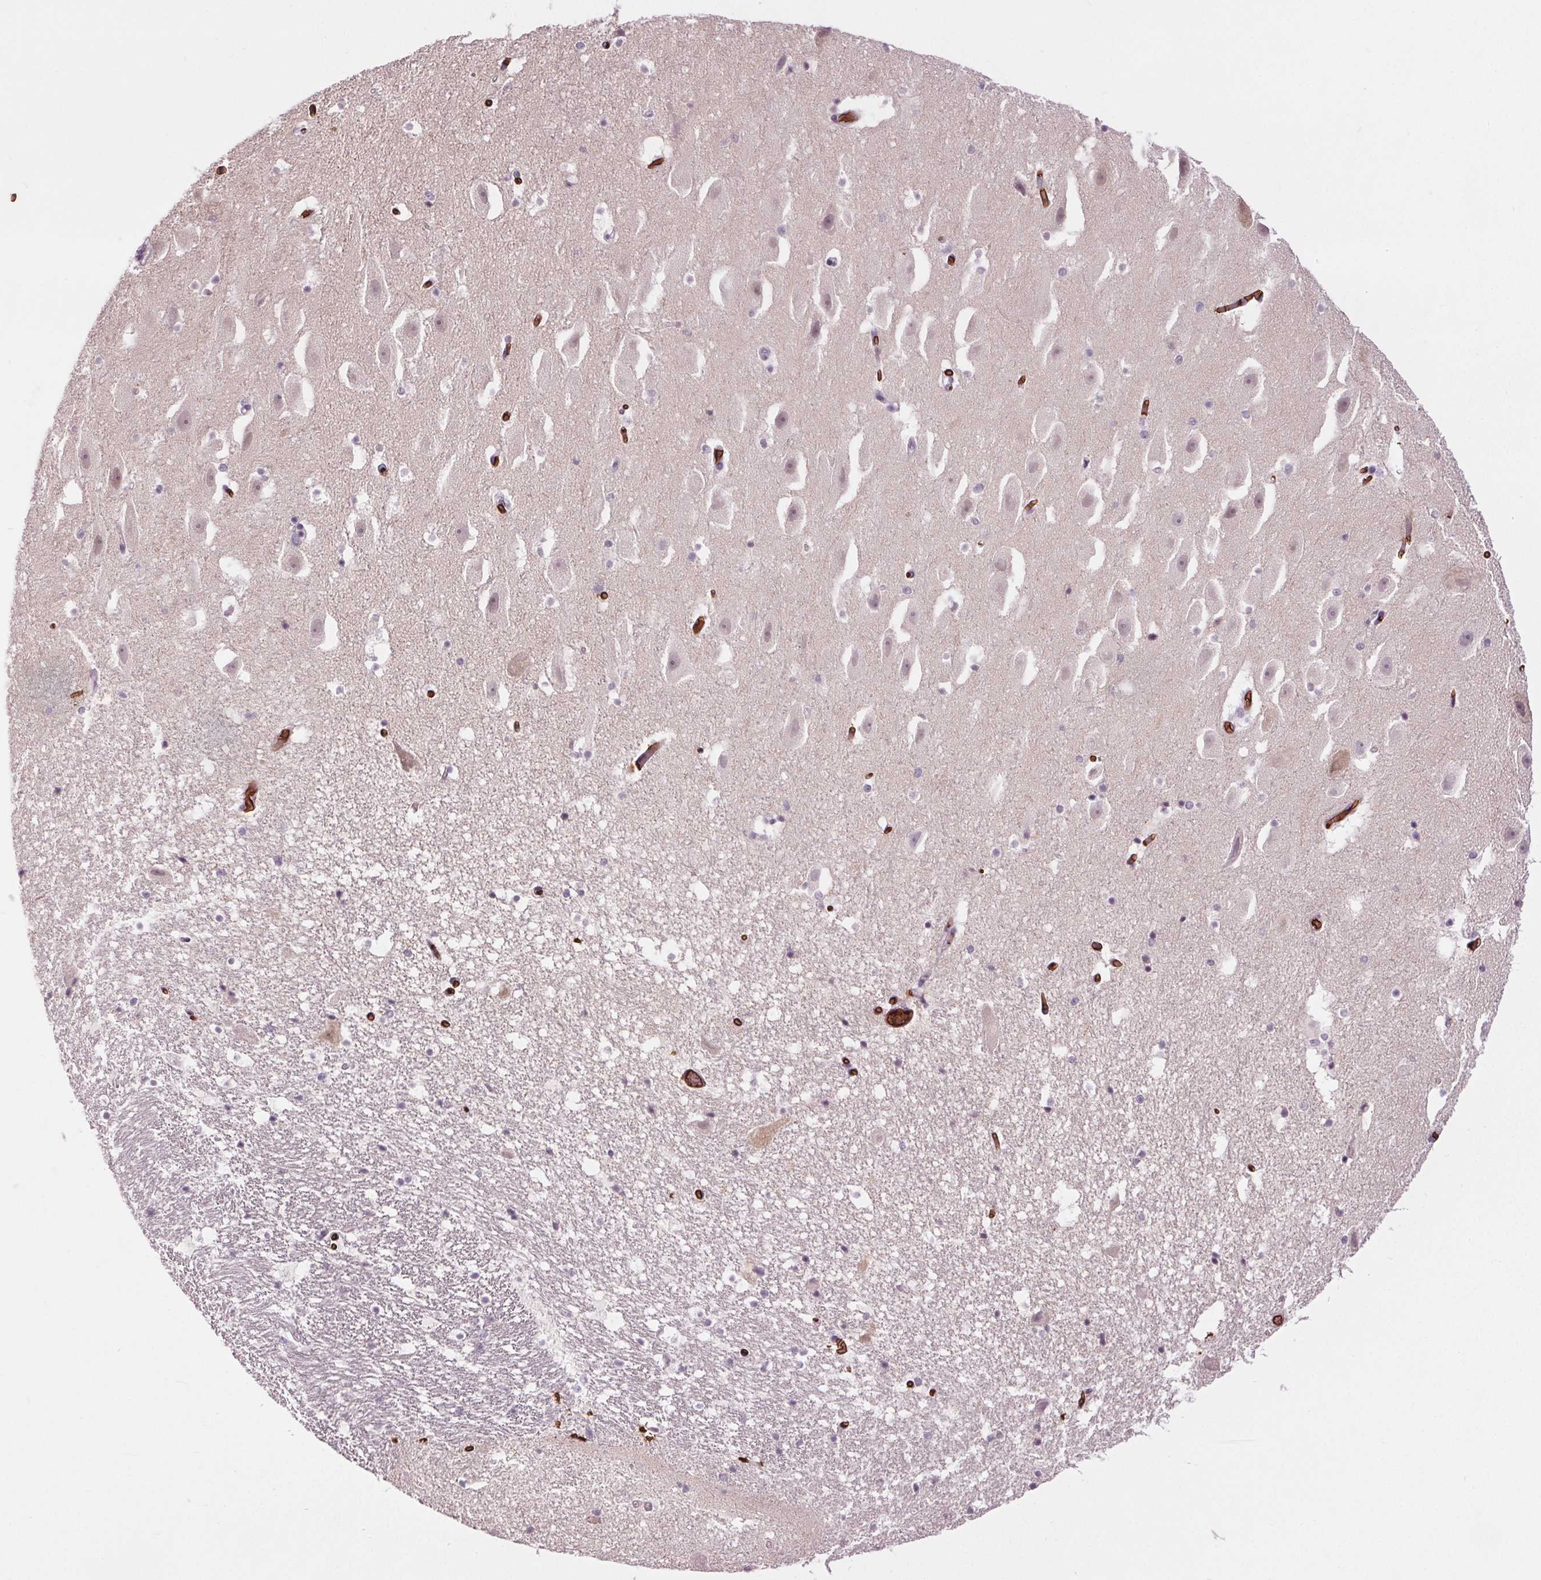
{"staining": {"intensity": "negative", "quantity": "none", "location": "none"}, "tissue": "hippocampus", "cell_type": "Glial cells", "image_type": "normal", "snomed": [{"axis": "morphology", "description": "Normal tissue, NOS"}, {"axis": "topography", "description": "Hippocampus"}], "caption": "Glial cells show no significant positivity in benign hippocampus. (DAB (3,3'-diaminobenzidine) immunohistochemistry (IHC), high magnification).", "gene": "SLC4A1", "patient": {"sex": "male", "age": 26}}